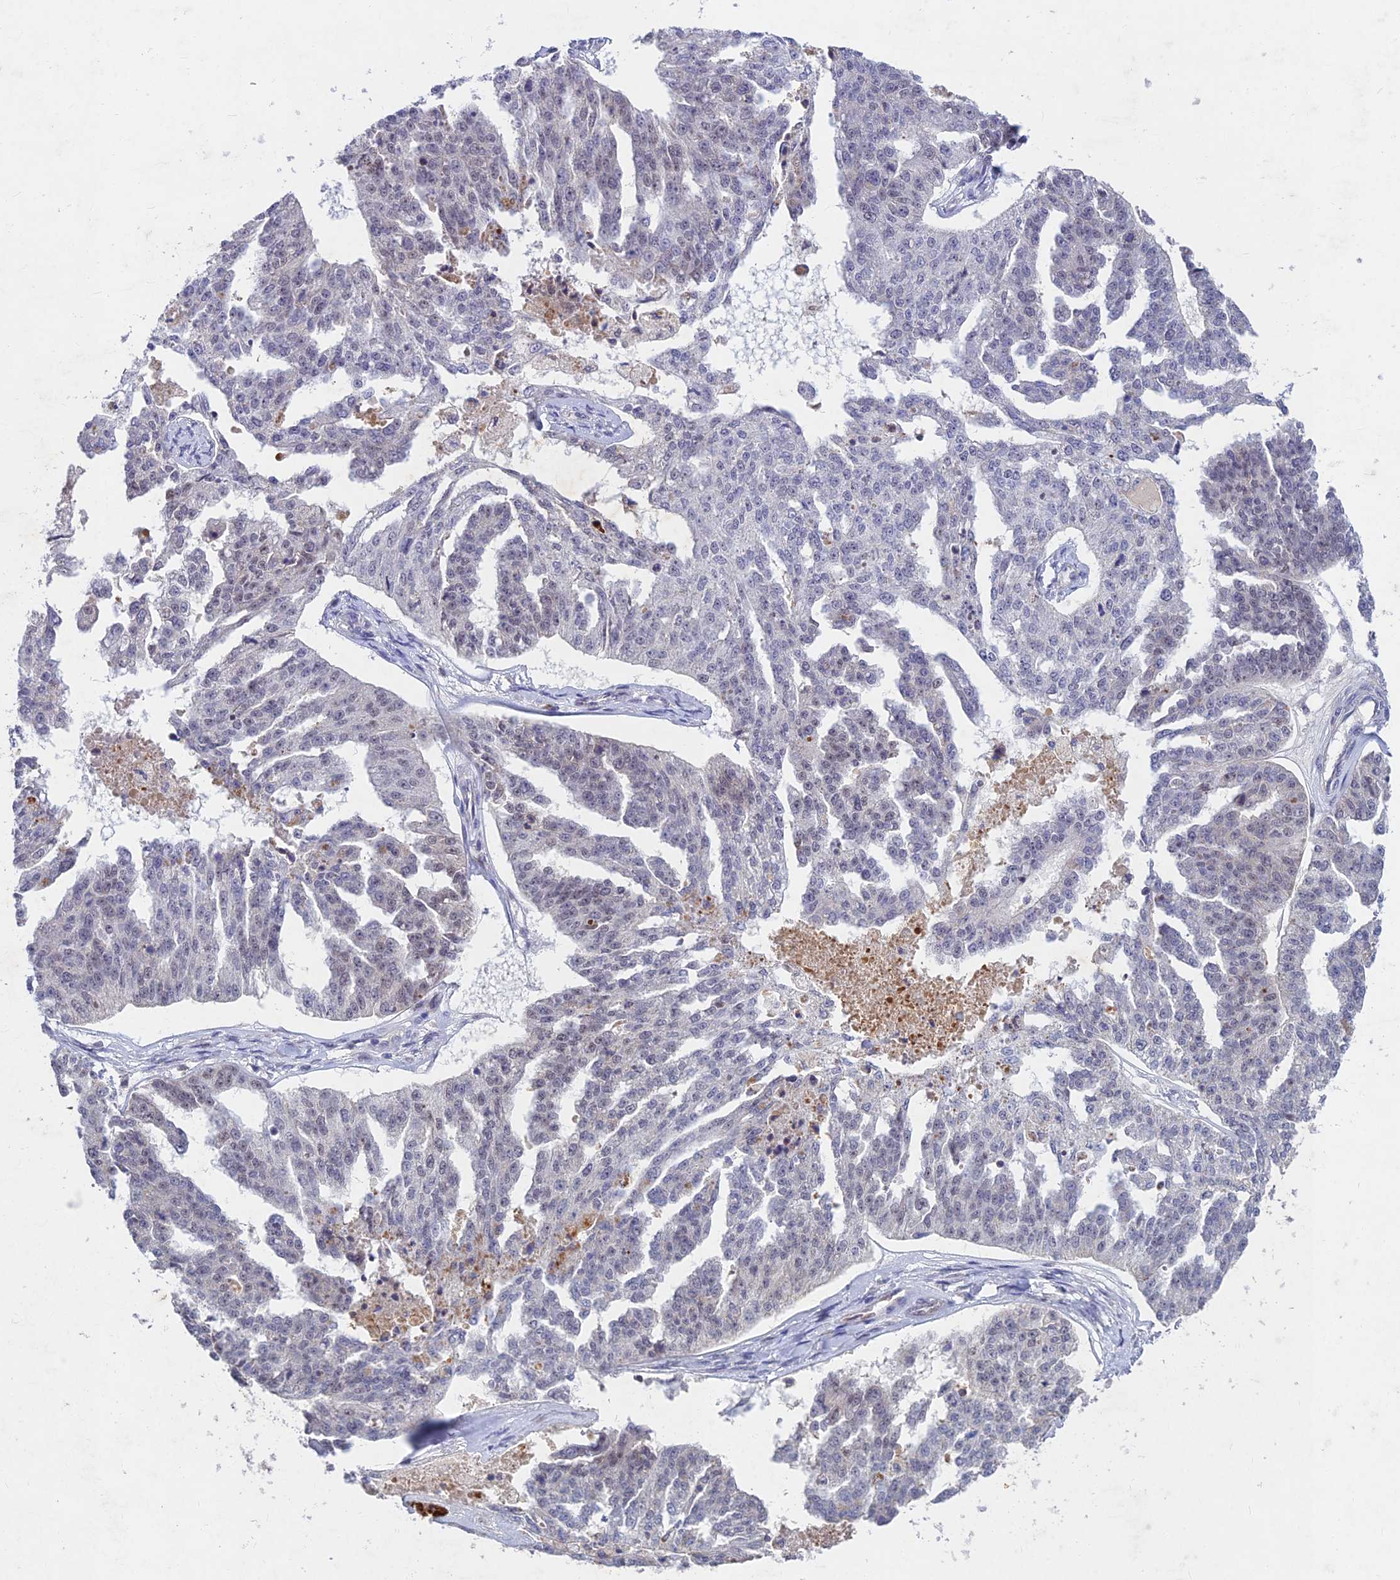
{"staining": {"intensity": "negative", "quantity": "none", "location": "none"}, "tissue": "ovarian cancer", "cell_type": "Tumor cells", "image_type": "cancer", "snomed": [{"axis": "morphology", "description": "Cystadenocarcinoma, serous, NOS"}, {"axis": "topography", "description": "Ovary"}], "caption": "IHC image of human serous cystadenocarcinoma (ovarian) stained for a protein (brown), which demonstrates no staining in tumor cells.", "gene": "RAVER1", "patient": {"sex": "female", "age": 58}}